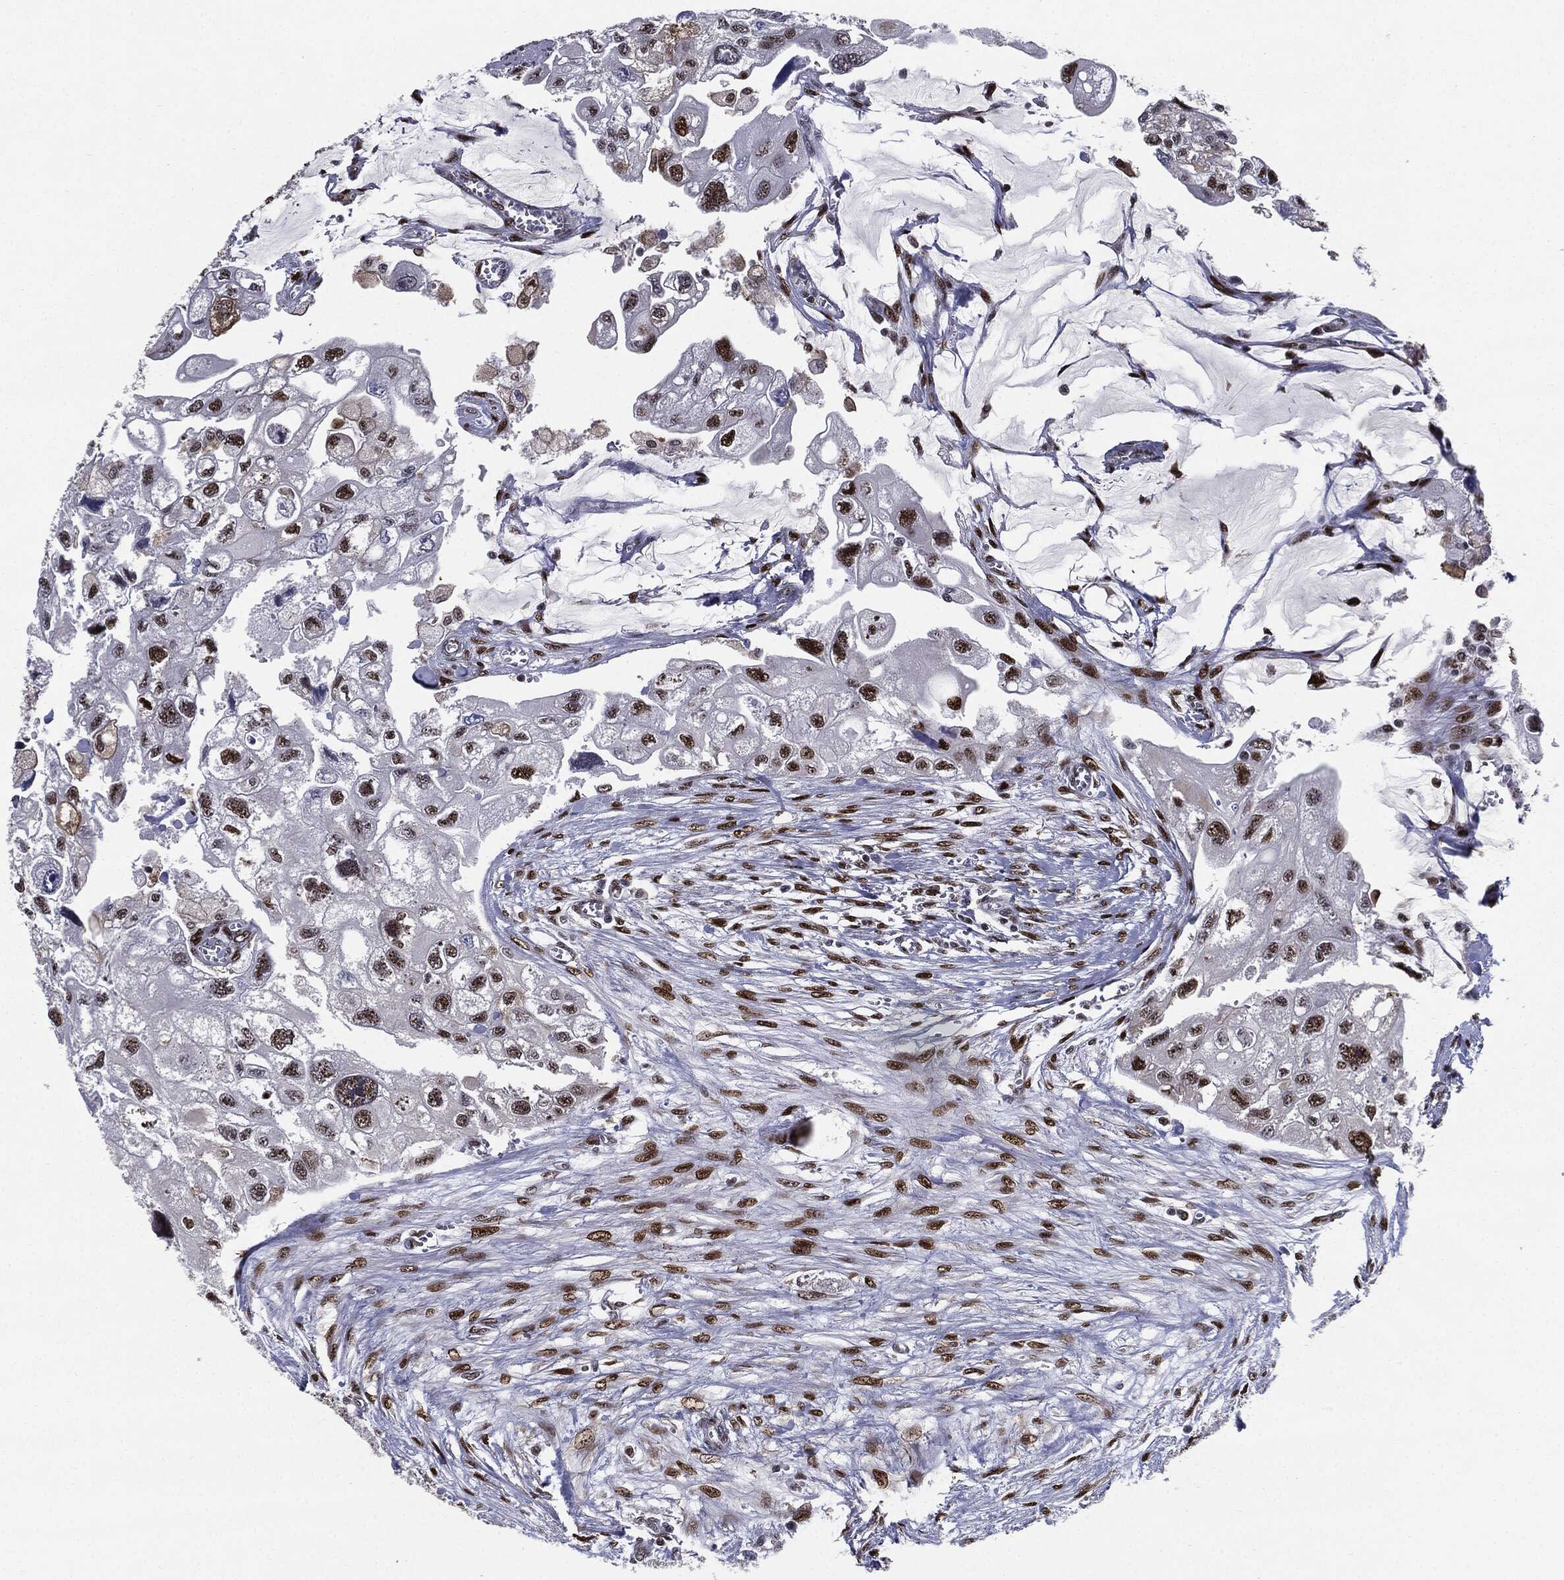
{"staining": {"intensity": "strong", "quantity": "25%-75%", "location": "nuclear"}, "tissue": "urothelial cancer", "cell_type": "Tumor cells", "image_type": "cancer", "snomed": [{"axis": "morphology", "description": "Urothelial carcinoma, High grade"}, {"axis": "topography", "description": "Urinary bladder"}], "caption": "Human urothelial carcinoma (high-grade) stained for a protein (brown) displays strong nuclear positive positivity in approximately 25%-75% of tumor cells.", "gene": "JUN", "patient": {"sex": "male", "age": 59}}